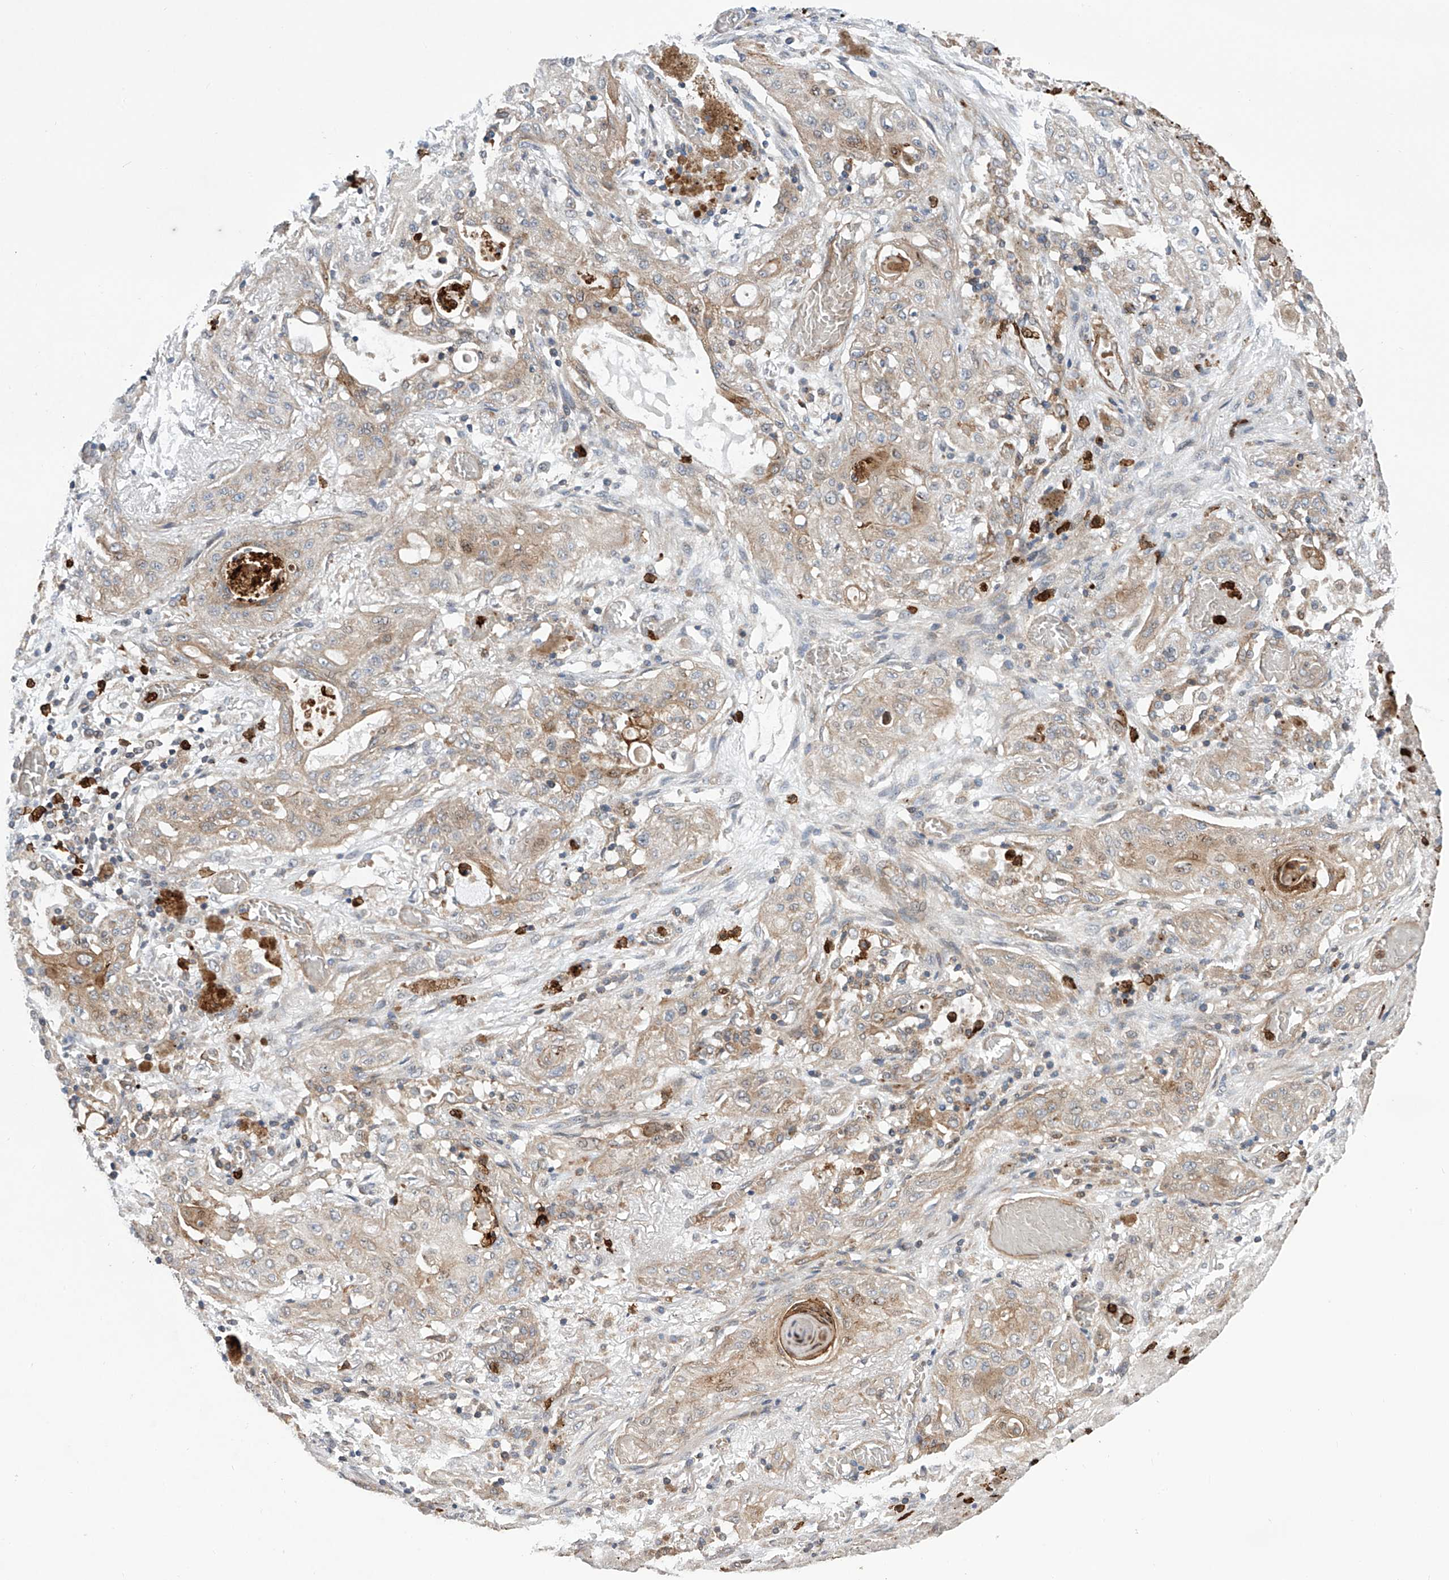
{"staining": {"intensity": "weak", "quantity": "25%-75%", "location": "cytoplasmic/membranous"}, "tissue": "lung cancer", "cell_type": "Tumor cells", "image_type": "cancer", "snomed": [{"axis": "morphology", "description": "Squamous cell carcinoma, NOS"}, {"axis": "topography", "description": "Lung"}], "caption": "Lung squamous cell carcinoma was stained to show a protein in brown. There is low levels of weak cytoplasmic/membranous positivity in about 25%-75% of tumor cells.", "gene": "EIF2D", "patient": {"sex": "female", "age": 47}}